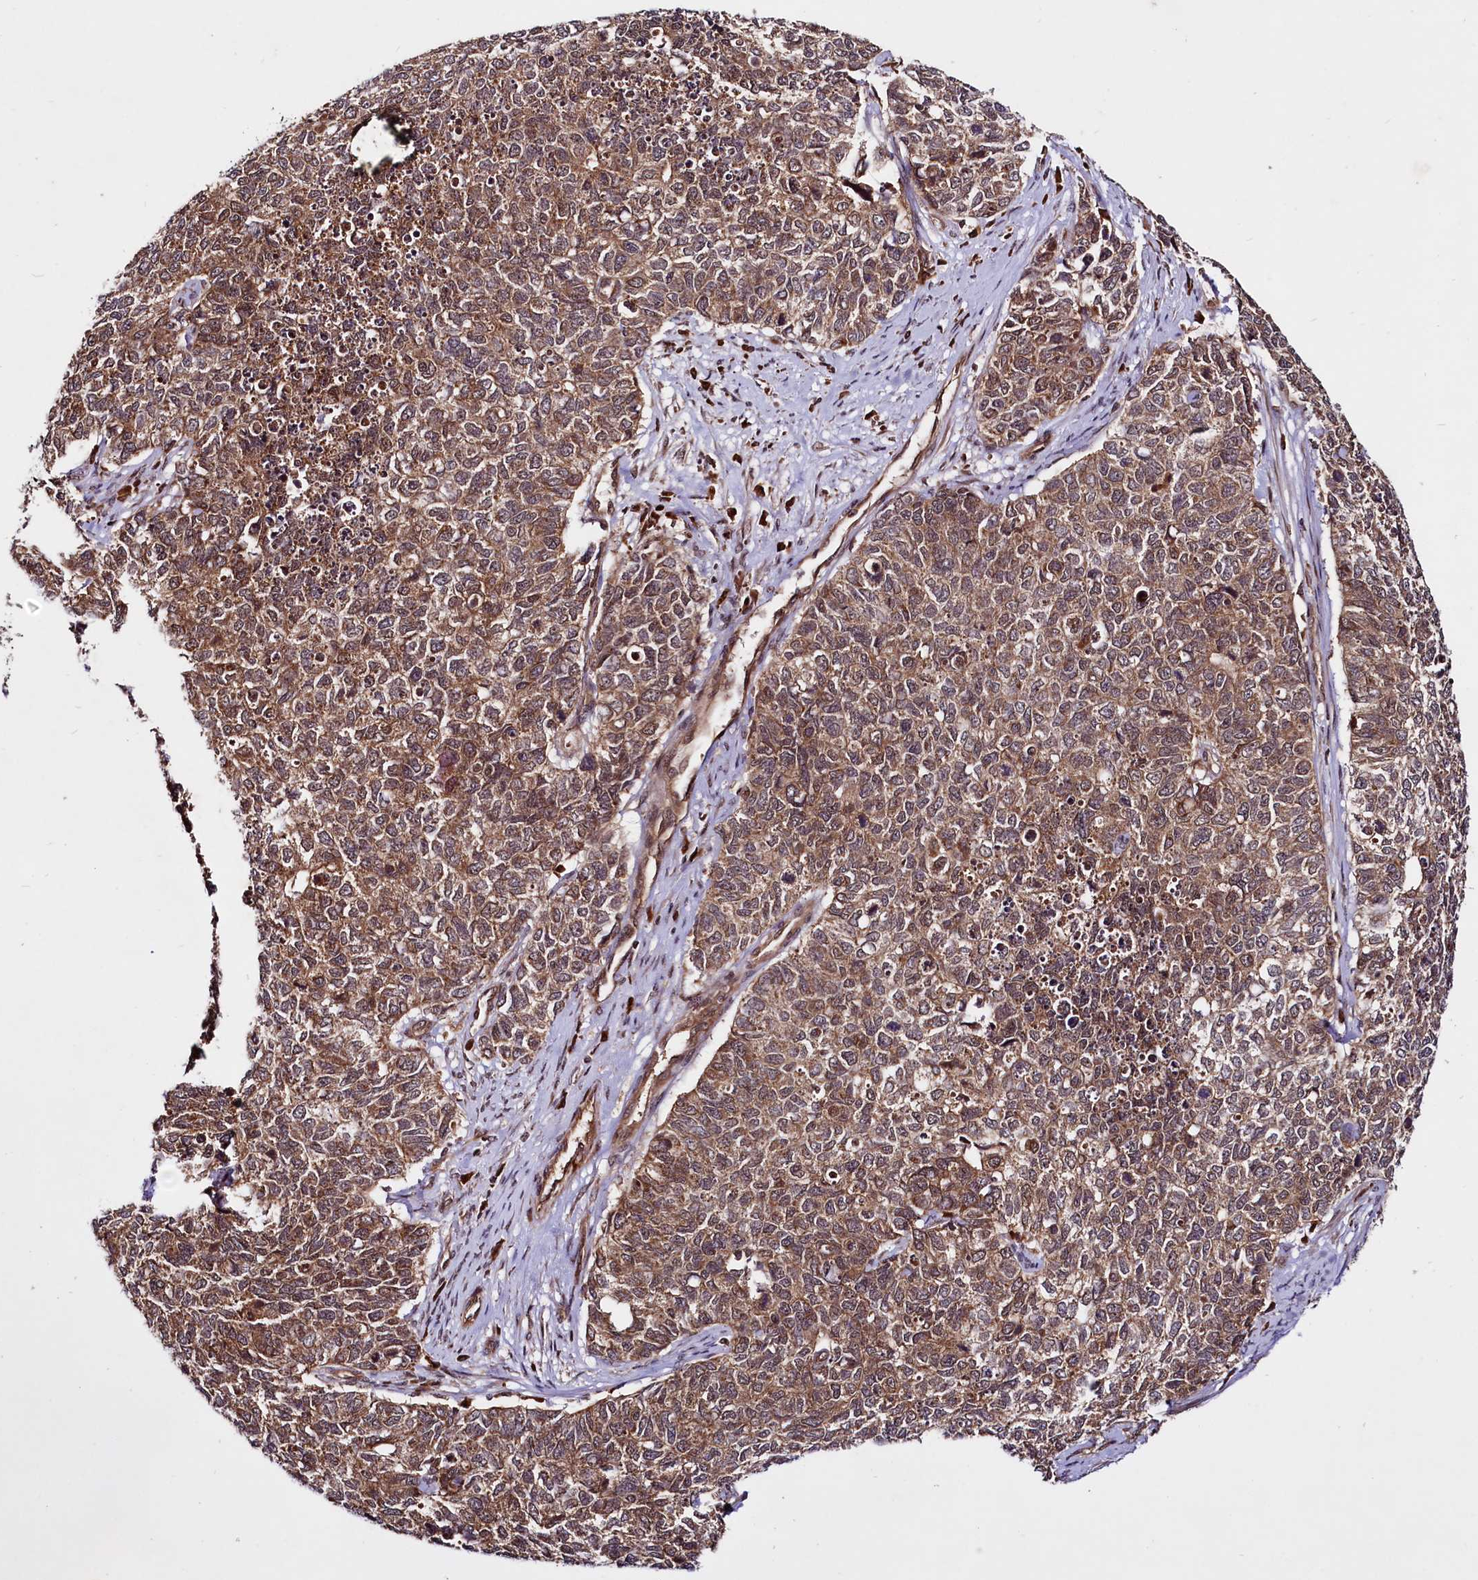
{"staining": {"intensity": "moderate", "quantity": ">75%", "location": "cytoplasmic/membranous,nuclear"}, "tissue": "cervical cancer", "cell_type": "Tumor cells", "image_type": "cancer", "snomed": [{"axis": "morphology", "description": "Squamous cell carcinoma, NOS"}, {"axis": "topography", "description": "Cervix"}], "caption": "Cervical cancer (squamous cell carcinoma) stained for a protein (brown) exhibits moderate cytoplasmic/membranous and nuclear positive staining in approximately >75% of tumor cells.", "gene": "UBE3A", "patient": {"sex": "female", "age": 63}}